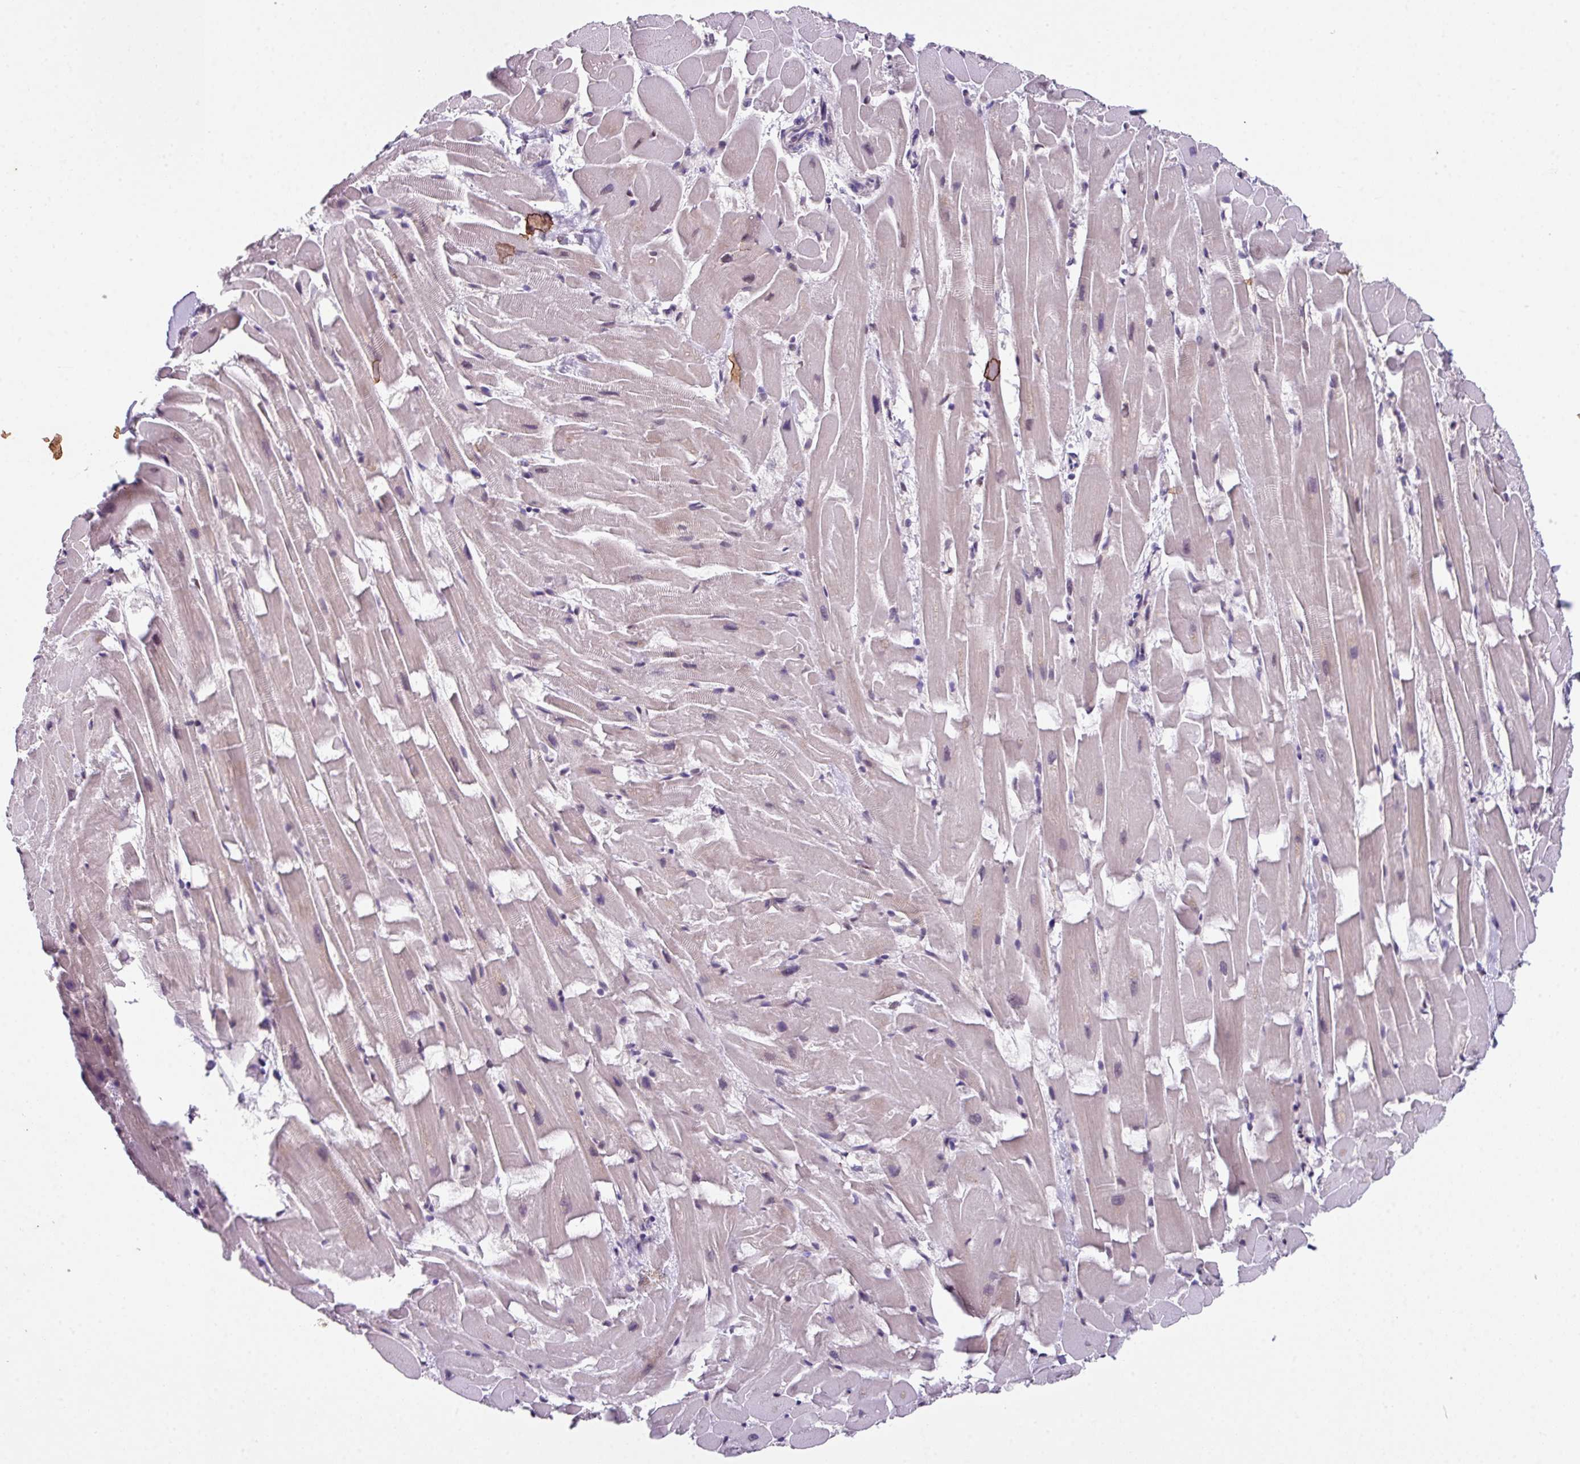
{"staining": {"intensity": "negative", "quantity": "none", "location": "none"}, "tissue": "heart muscle", "cell_type": "Cardiomyocytes", "image_type": "normal", "snomed": [{"axis": "morphology", "description": "Normal tissue, NOS"}, {"axis": "topography", "description": "Heart"}], "caption": "IHC photomicrograph of unremarkable heart muscle: heart muscle stained with DAB (3,3'-diaminobenzidine) shows no significant protein staining in cardiomyocytes. (DAB immunohistochemistry with hematoxylin counter stain).", "gene": "ZFP3", "patient": {"sex": "male", "age": 37}}